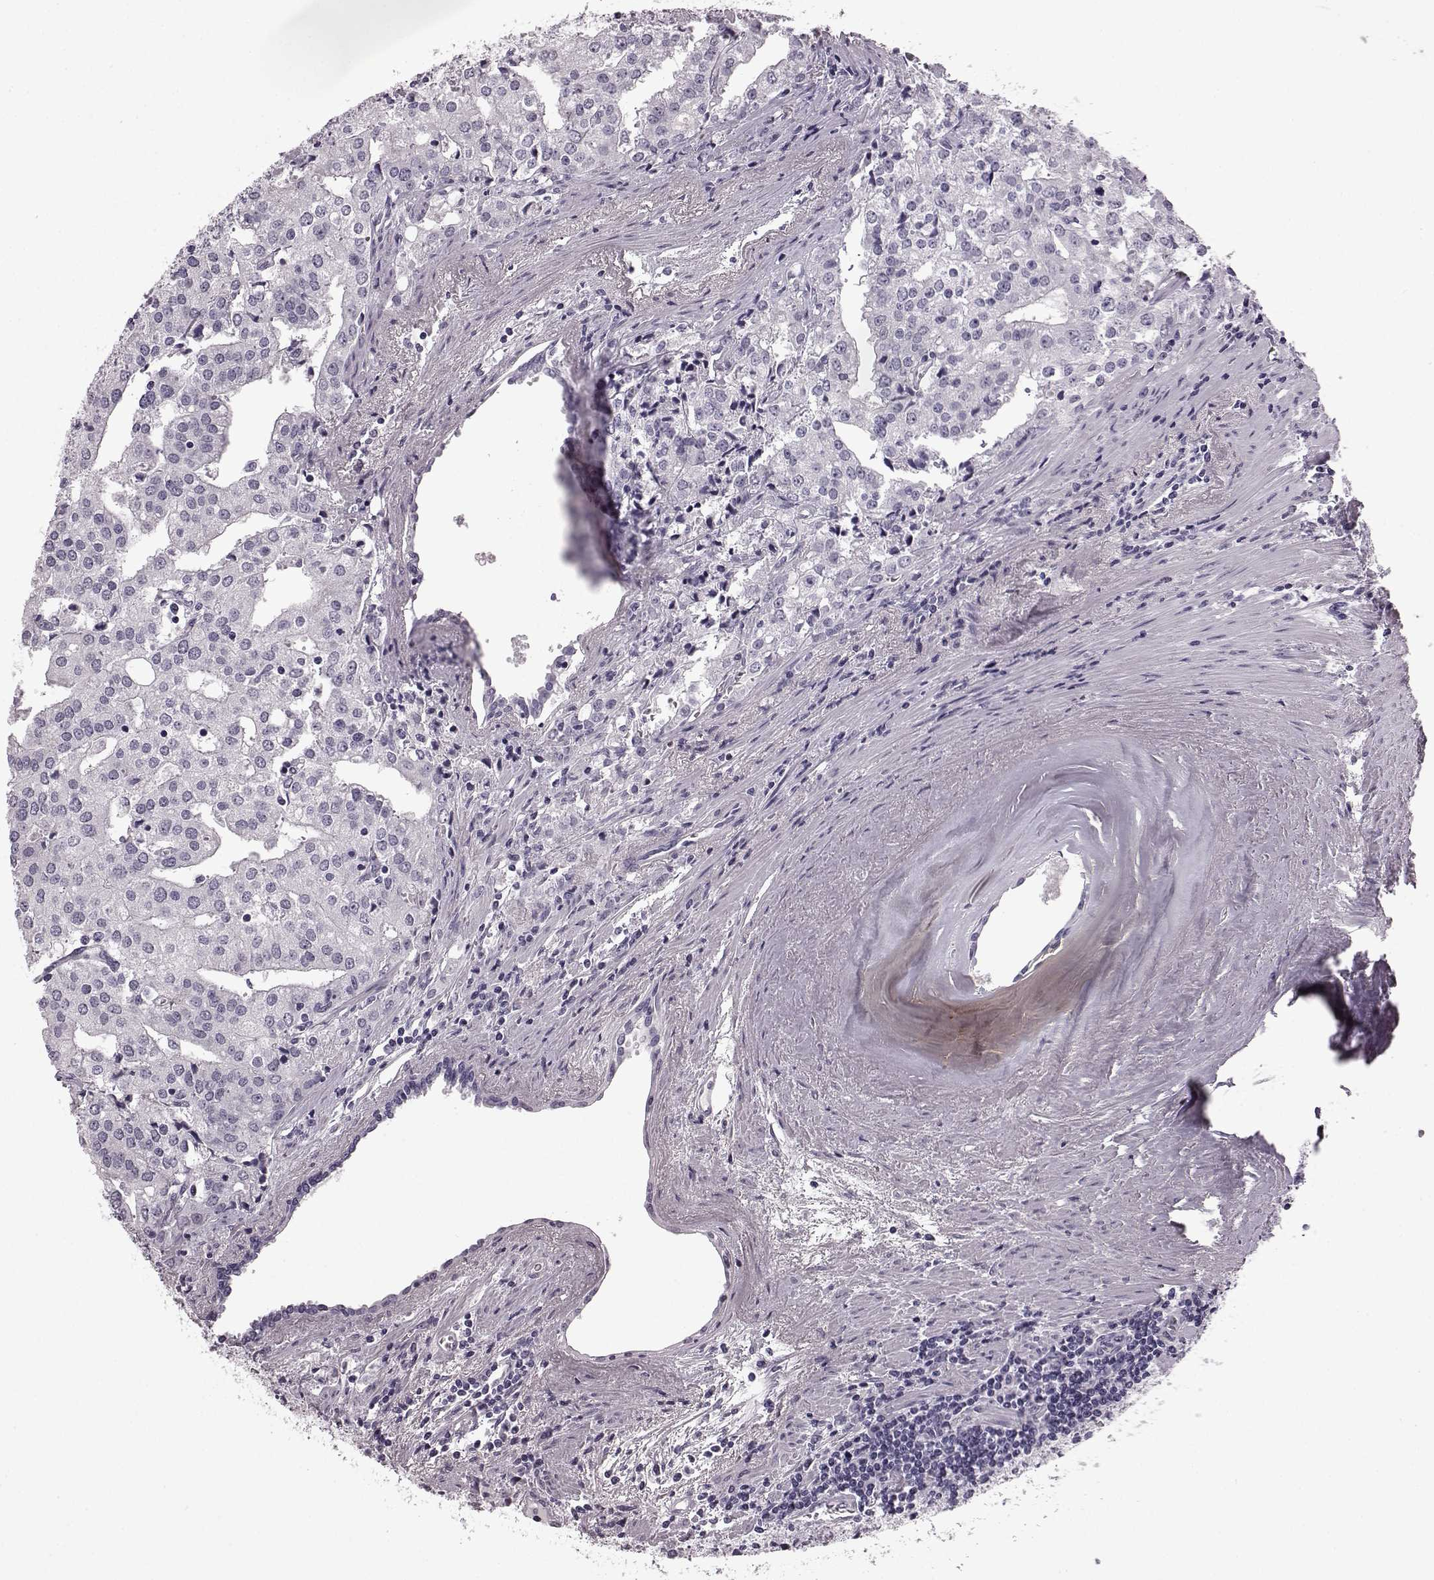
{"staining": {"intensity": "negative", "quantity": "none", "location": "none"}, "tissue": "prostate cancer", "cell_type": "Tumor cells", "image_type": "cancer", "snomed": [{"axis": "morphology", "description": "Adenocarcinoma, High grade"}, {"axis": "topography", "description": "Prostate"}], "caption": "Prostate adenocarcinoma (high-grade) was stained to show a protein in brown. There is no significant expression in tumor cells. (Brightfield microscopy of DAB (3,3'-diaminobenzidine) immunohistochemistry at high magnification).", "gene": "AIPL1", "patient": {"sex": "male", "age": 68}}